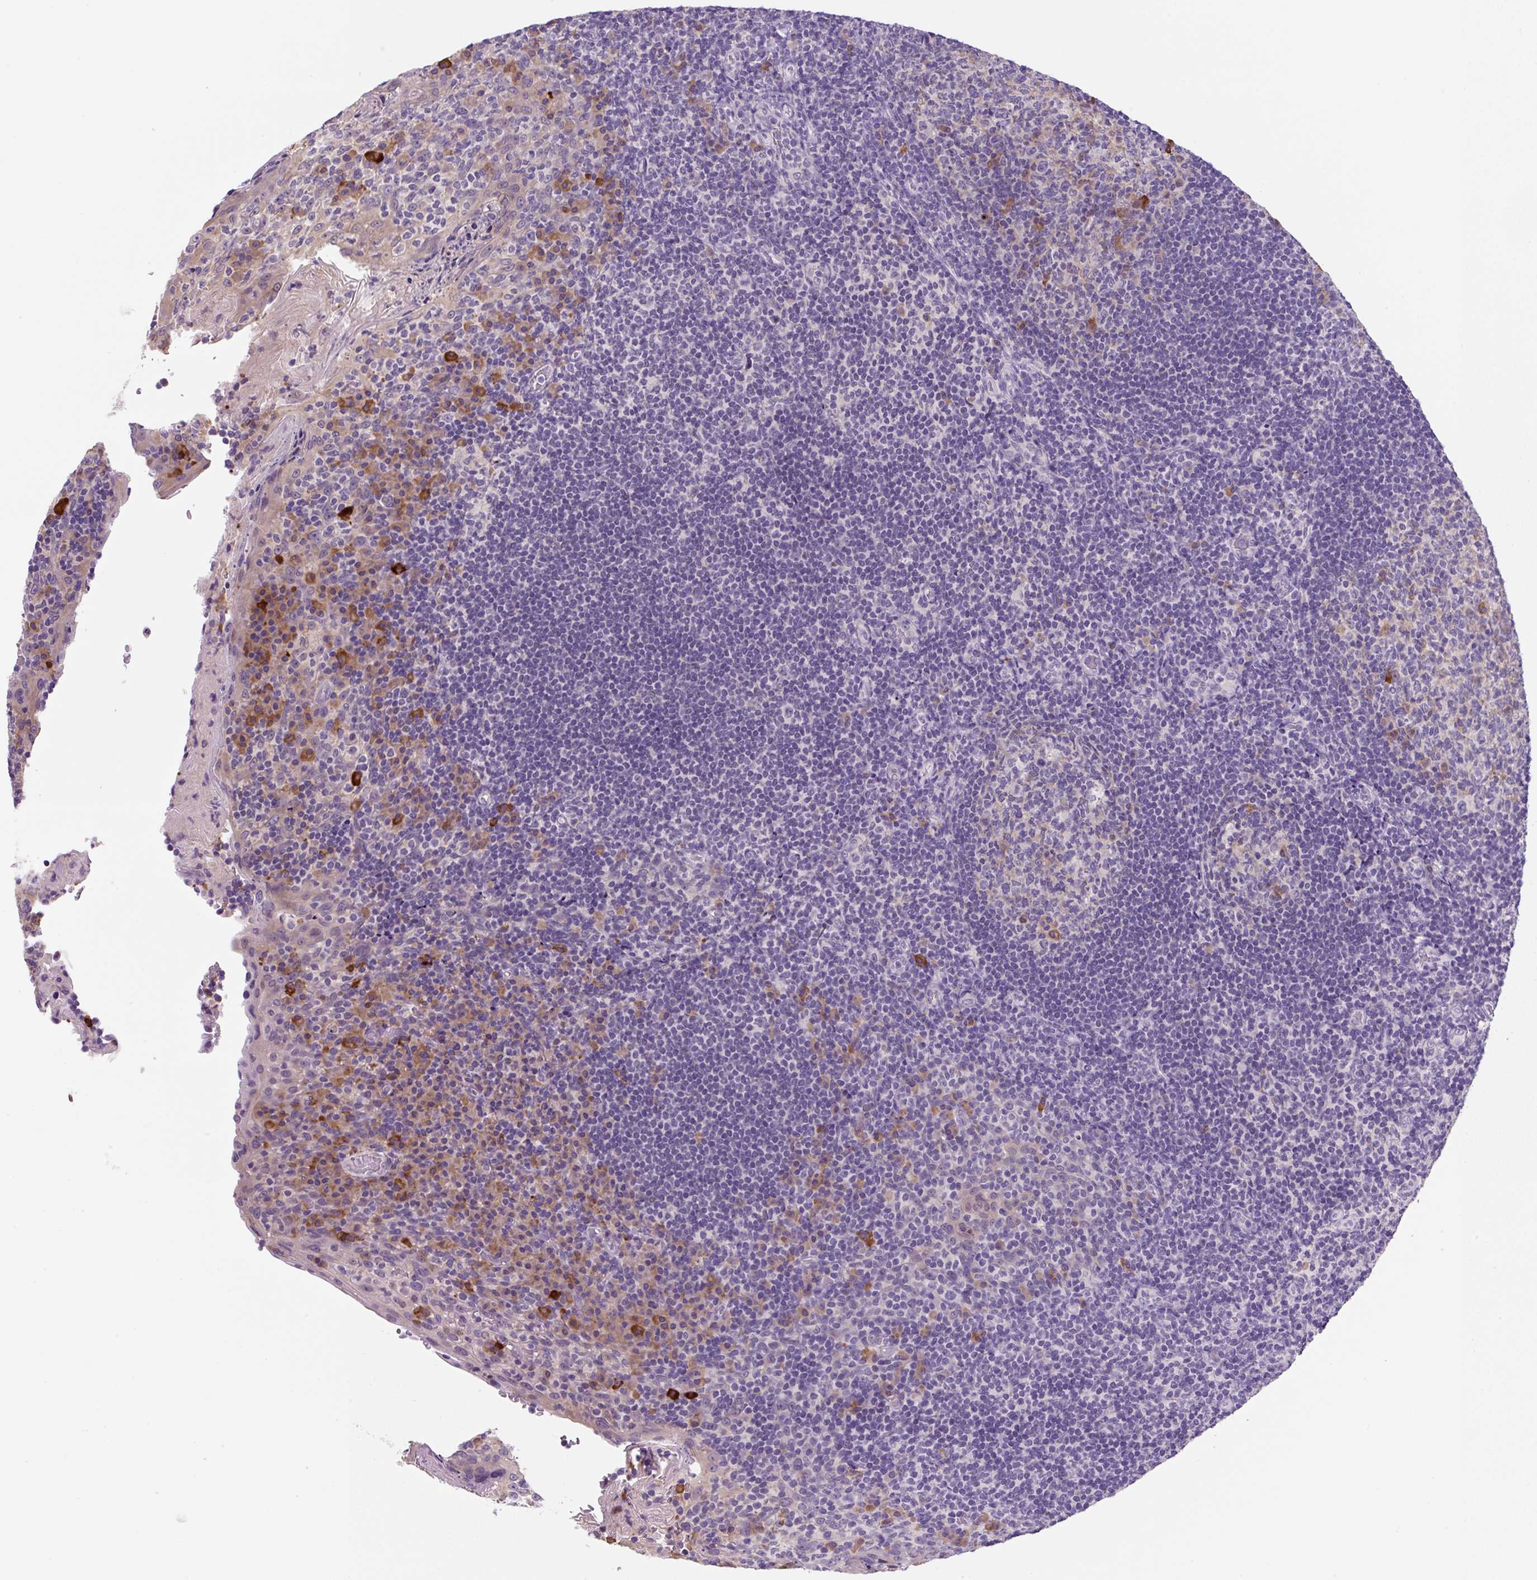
{"staining": {"intensity": "moderate", "quantity": "<25%", "location": "cytoplasmic/membranous"}, "tissue": "tonsil", "cell_type": "Germinal center cells", "image_type": "normal", "snomed": [{"axis": "morphology", "description": "Normal tissue, NOS"}, {"axis": "topography", "description": "Tonsil"}], "caption": "High-power microscopy captured an IHC micrograph of benign tonsil, revealing moderate cytoplasmic/membranous positivity in approximately <25% of germinal center cells.", "gene": "FZD5", "patient": {"sex": "male", "age": 17}}